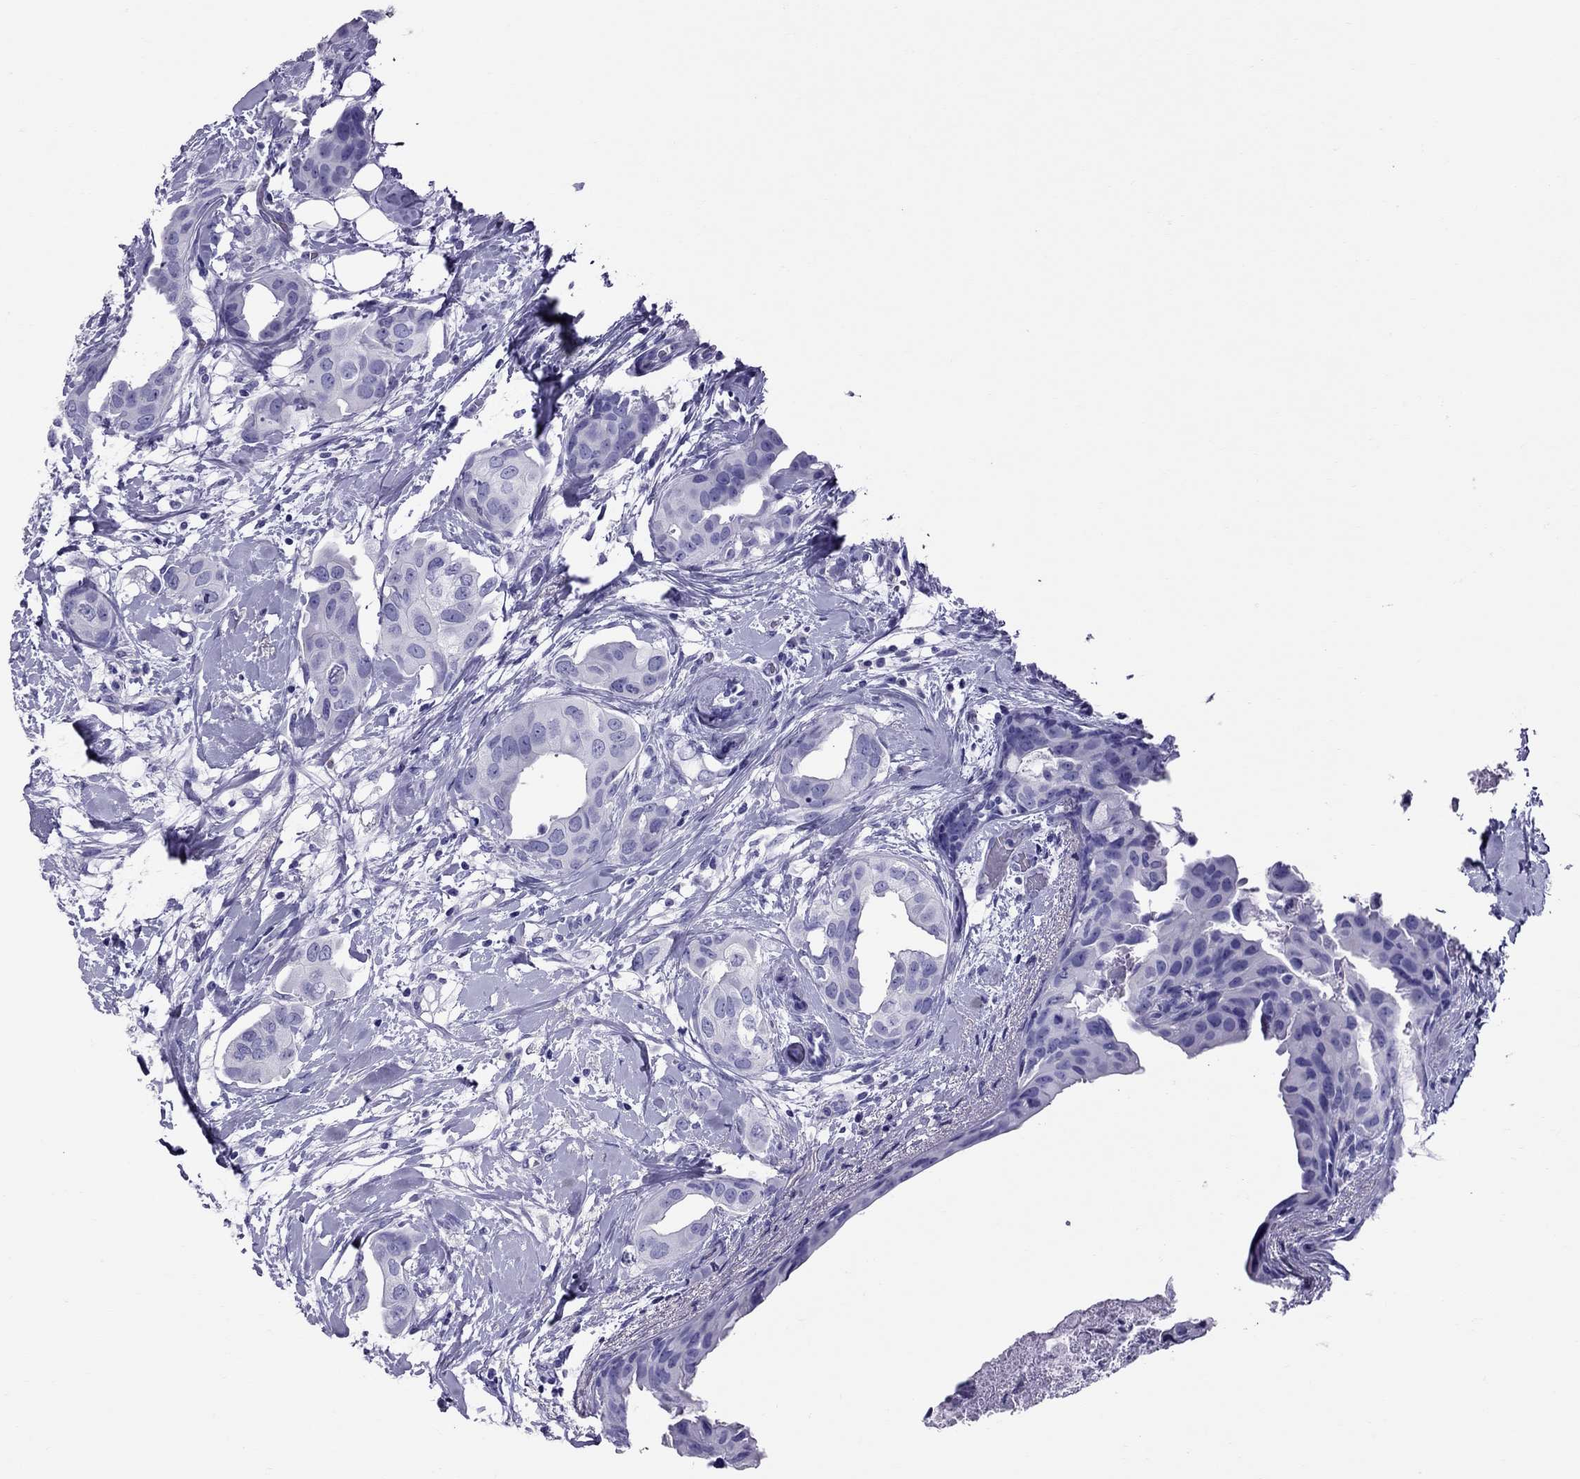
{"staining": {"intensity": "negative", "quantity": "none", "location": "none"}, "tissue": "breast cancer", "cell_type": "Tumor cells", "image_type": "cancer", "snomed": [{"axis": "morphology", "description": "Normal tissue, NOS"}, {"axis": "morphology", "description": "Duct carcinoma"}, {"axis": "topography", "description": "Breast"}], "caption": "High power microscopy histopathology image of an immunohistochemistry (IHC) histopathology image of breast cancer, revealing no significant expression in tumor cells.", "gene": "AVPR1B", "patient": {"sex": "female", "age": 40}}